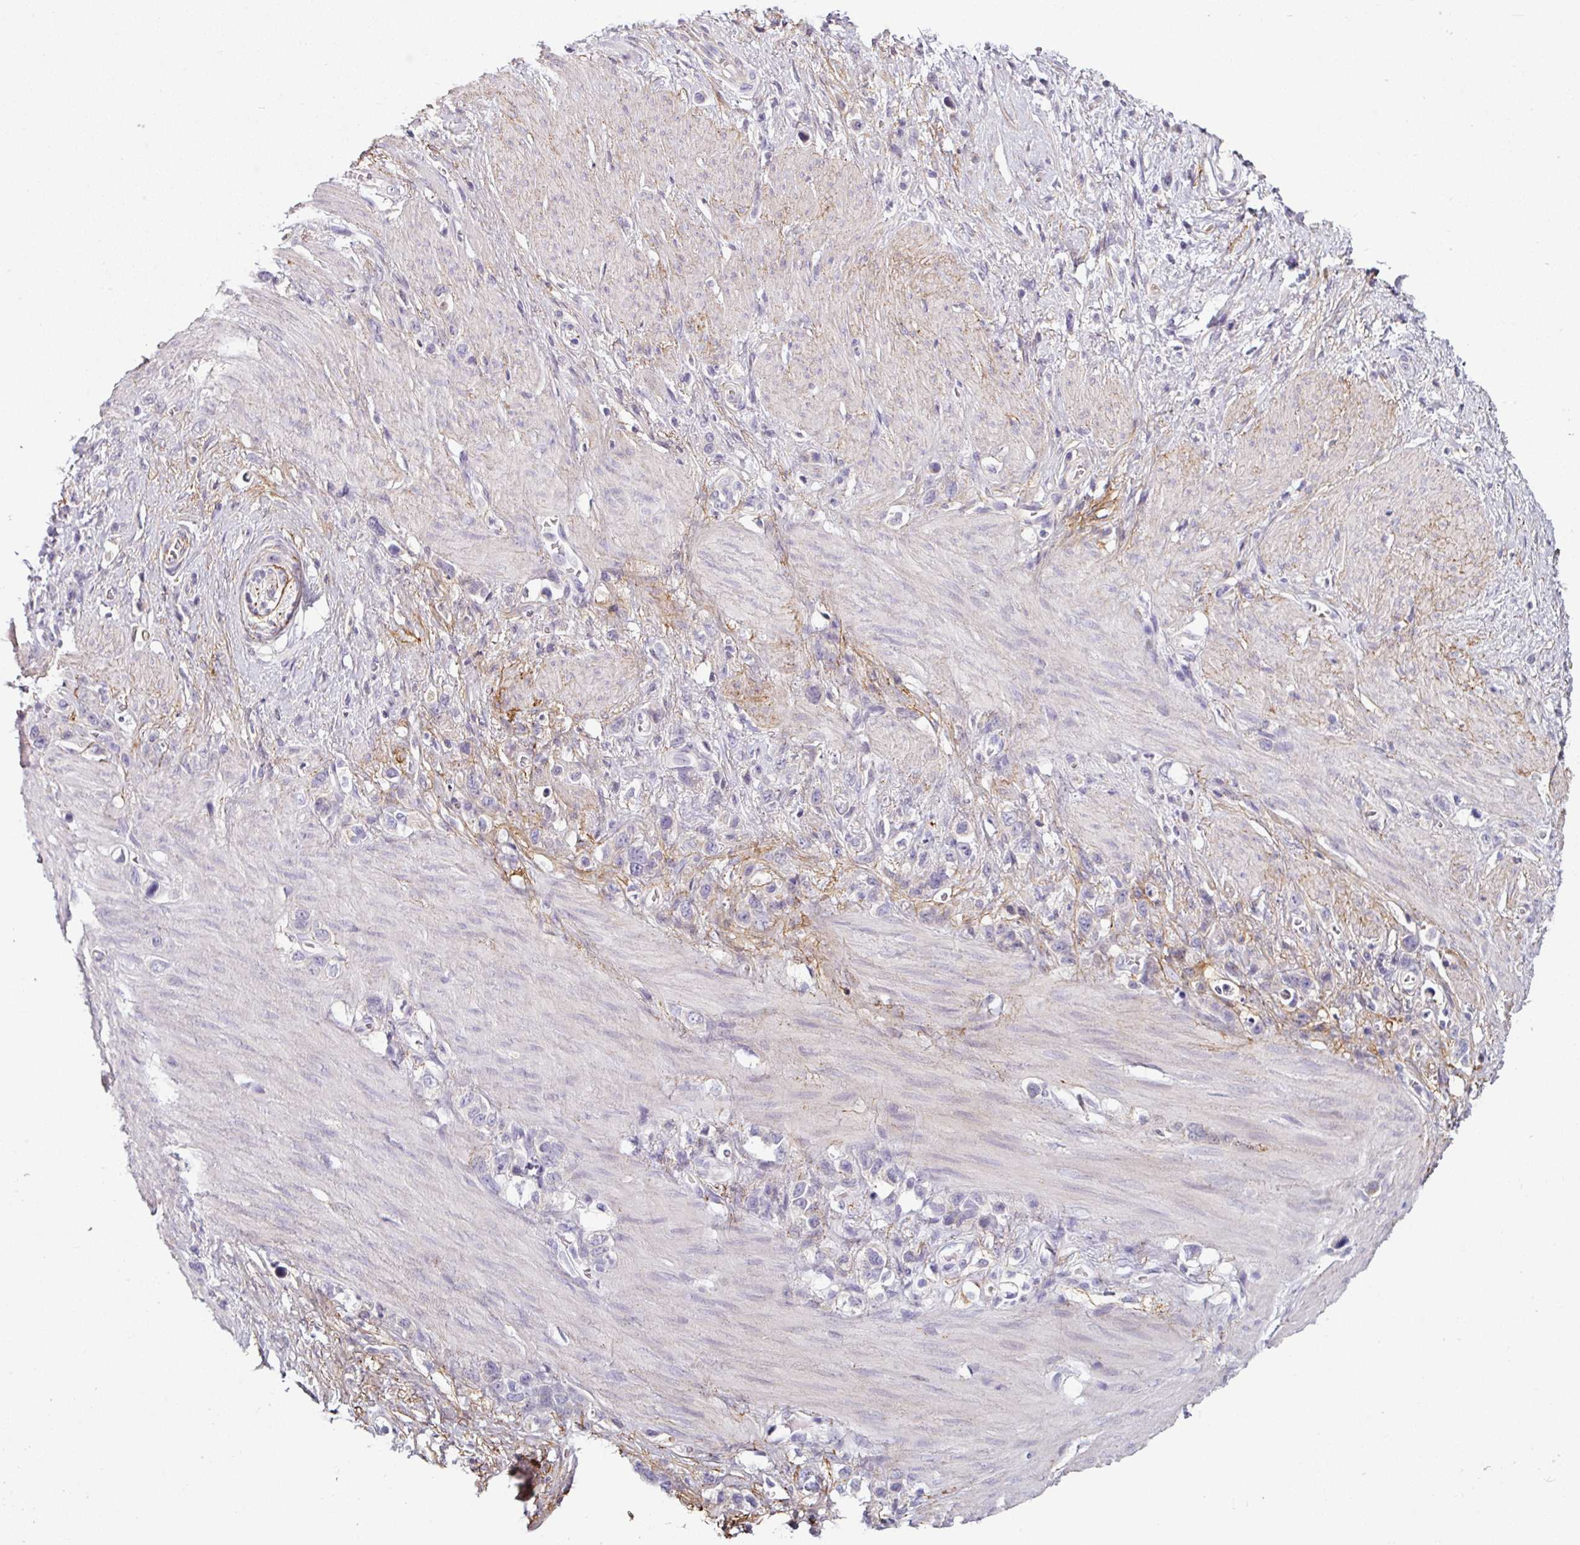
{"staining": {"intensity": "negative", "quantity": "none", "location": "none"}, "tissue": "stomach cancer", "cell_type": "Tumor cells", "image_type": "cancer", "snomed": [{"axis": "morphology", "description": "Adenocarcinoma, NOS"}, {"axis": "topography", "description": "Stomach"}], "caption": "Protein analysis of stomach cancer shows no significant expression in tumor cells.", "gene": "MTMR14", "patient": {"sex": "female", "age": 65}}